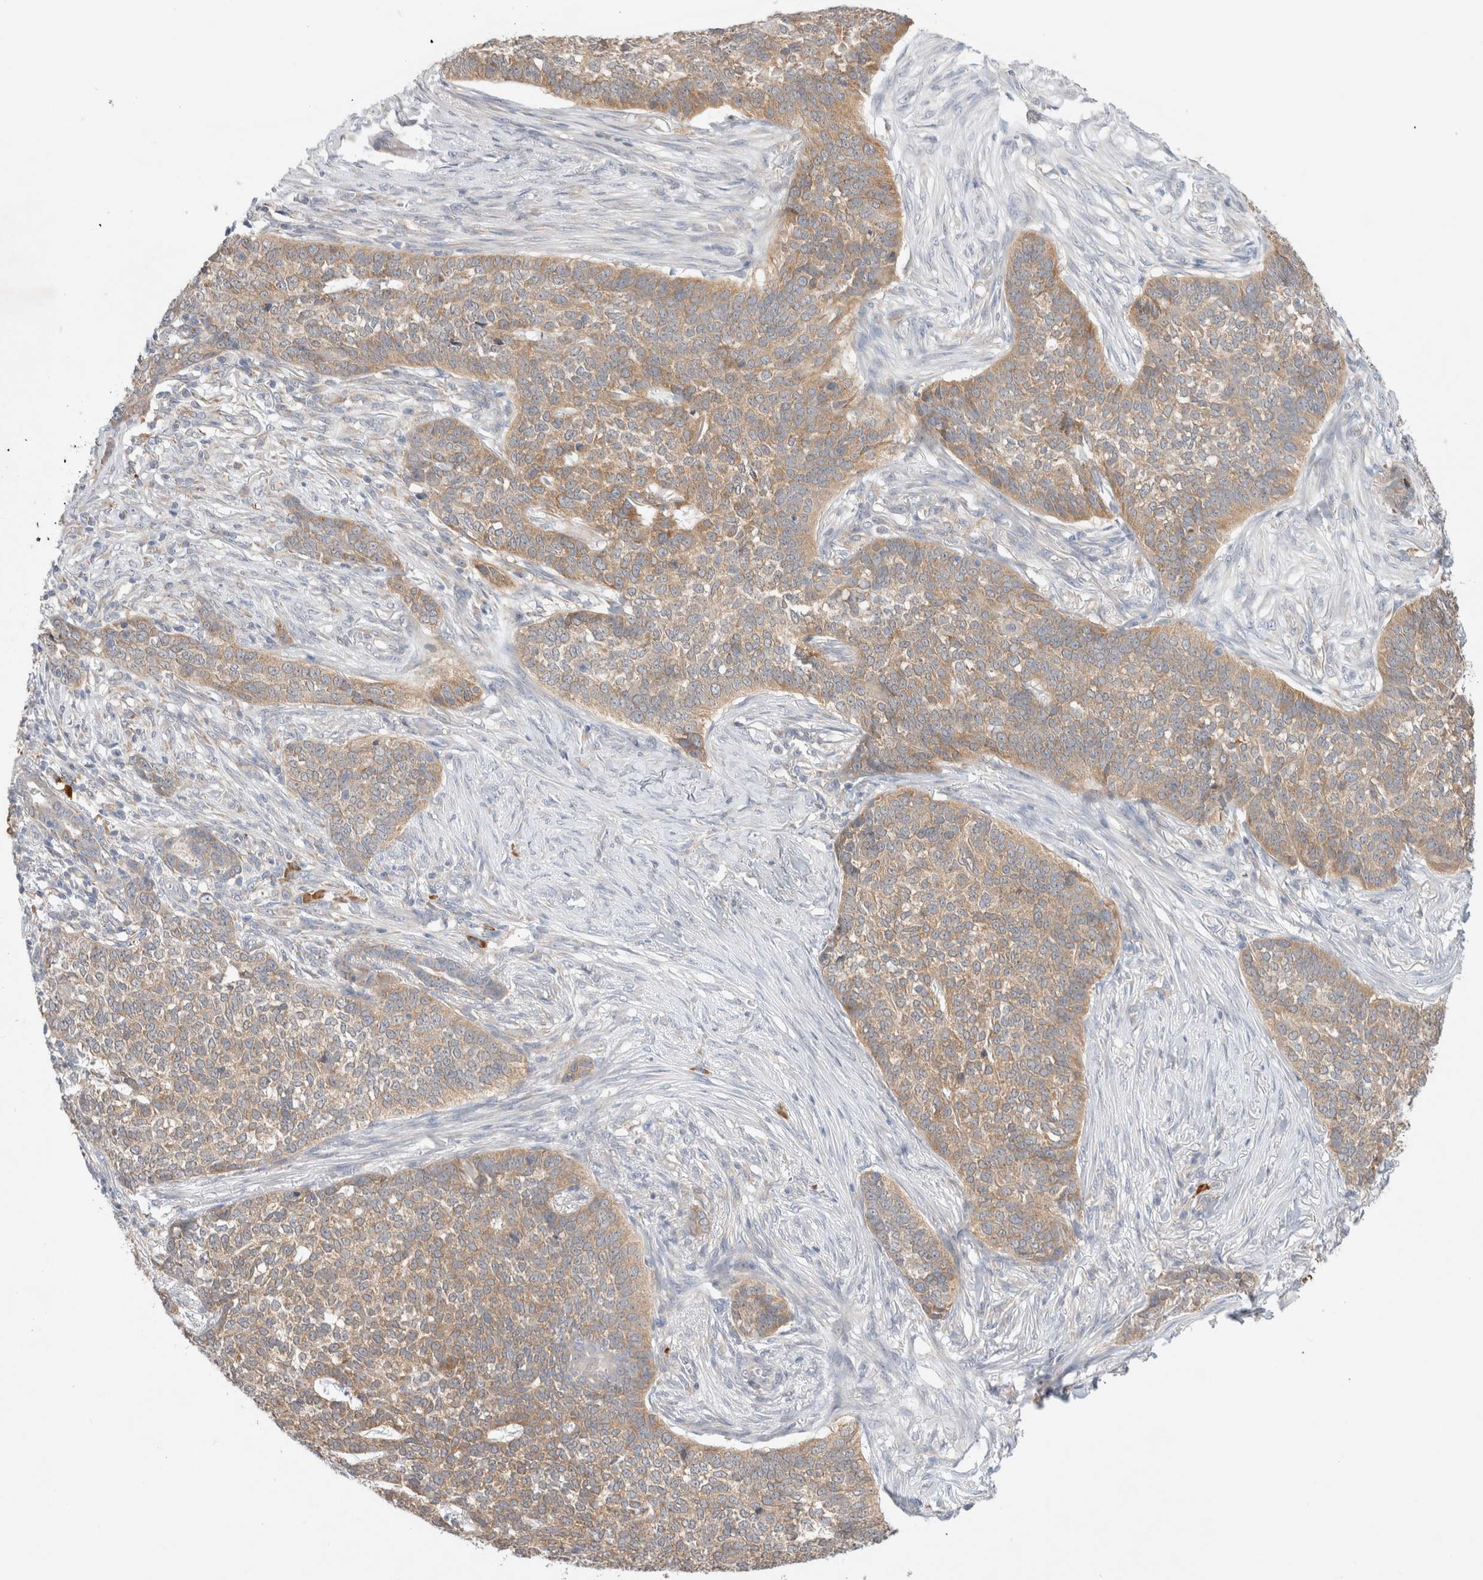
{"staining": {"intensity": "weak", "quantity": ">75%", "location": "cytoplasmic/membranous"}, "tissue": "skin cancer", "cell_type": "Tumor cells", "image_type": "cancer", "snomed": [{"axis": "morphology", "description": "Basal cell carcinoma"}, {"axis": "topography", "description": "Skin"}], "caption": "Immunohistochemistry of skin cancer displays low levels of weak cytoplasmic/membranous positivity in approximately >75% of tumor cells.", "gene": "NEDD4L", "patient": {"sex": "male", "age": 85}}